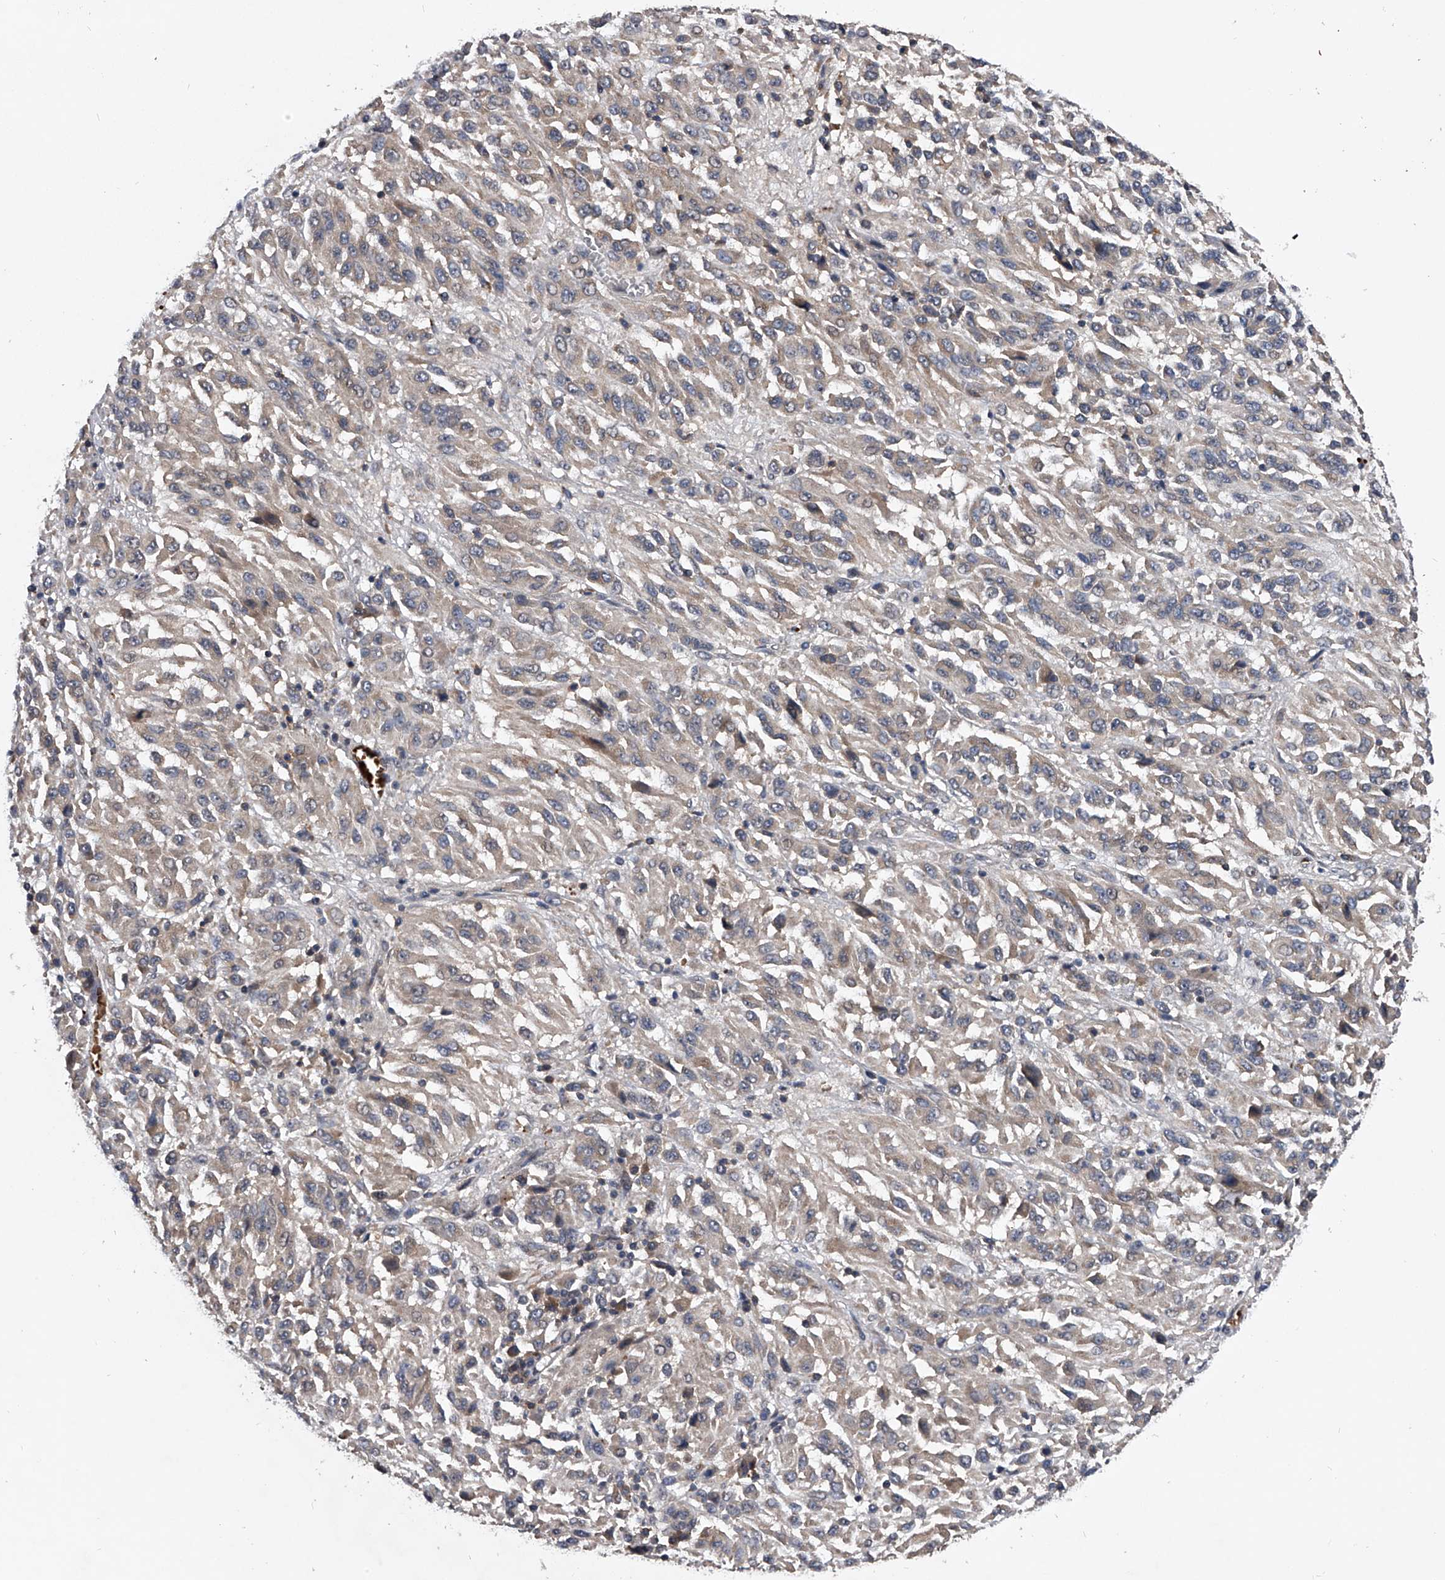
{"staining": {"intensity": "negative", "quantity": "none", "location": "none"}, "tissue": "melanoma", "cell_type": "Tumor cells", "image_type": "cancer", "snomed": [{"axis": "morphology", "description": "Malignant melanoma, Metastatic site"}, {"axis": "topography", "description": "Lung"}], "caption": "Malignant melanoma (metastatic site) was stained to show a protein in brown. There is no significant positivity in tumor cells.", "gene": "ZNF30", "patient": {"sex": "male", "age": 64}}